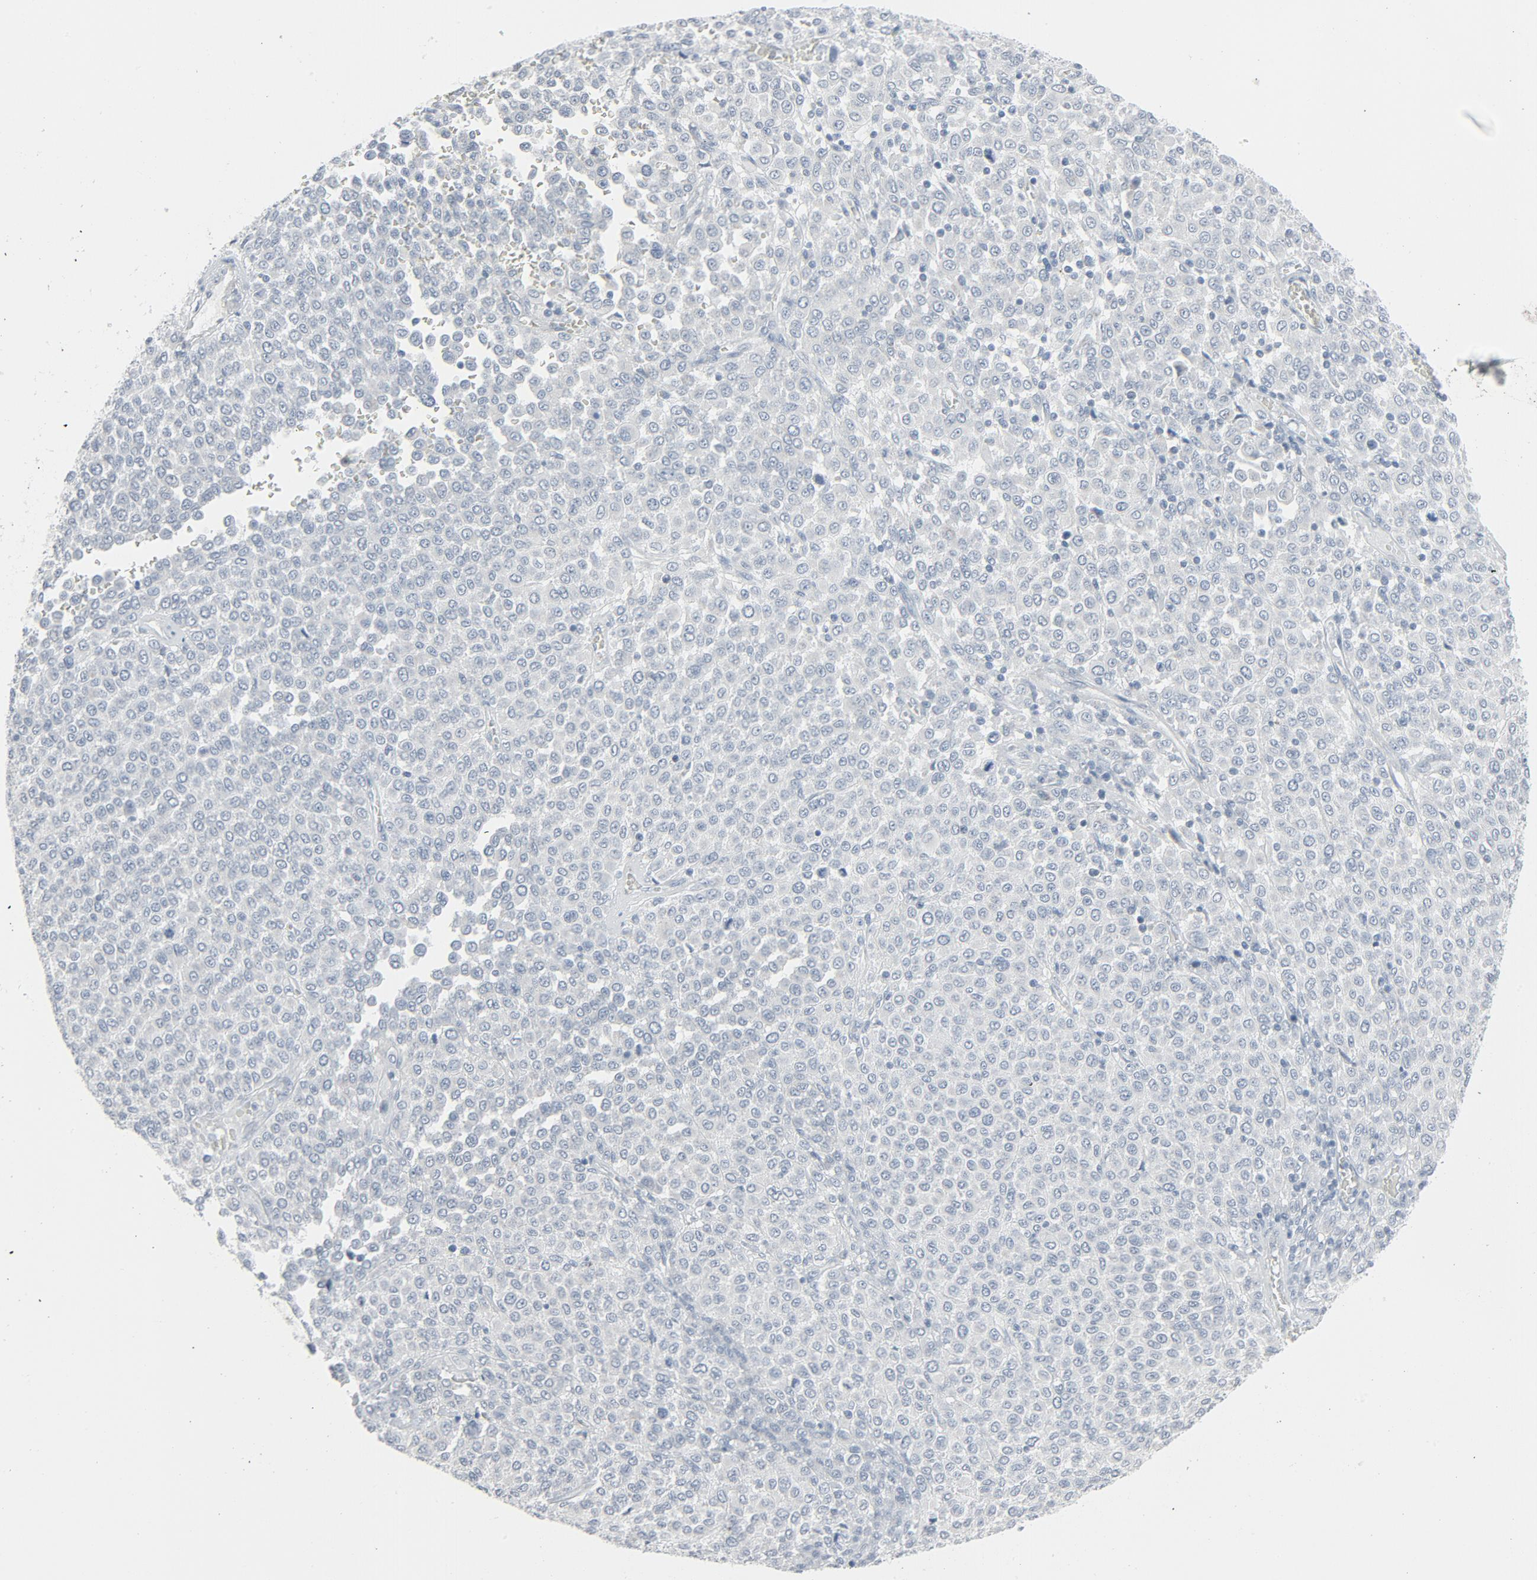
{"staining": {"intensity": "negative", "quantity": "none", "location": "none"}, "tissue": "melanoma", "cell_type": "Tumor cells", "image_type": "cancer", "snomed": [{"axis": "morphology", "description": "Malignant melanoma, Metastatic site"}, {"axis": "topography", "description": "Pancreas"}], "caption": "High power microscopy histopathology image of an immunohistochemistry (IHC) micrograph of malignant melanoma (metastatic site), revealing no significant staining in tumor cells. (DAB immunohistochemistry (IHC) with hematoxylin counter stain).", "gene": "FGFR3", "patient": {"sex": "female", "age": 30}}